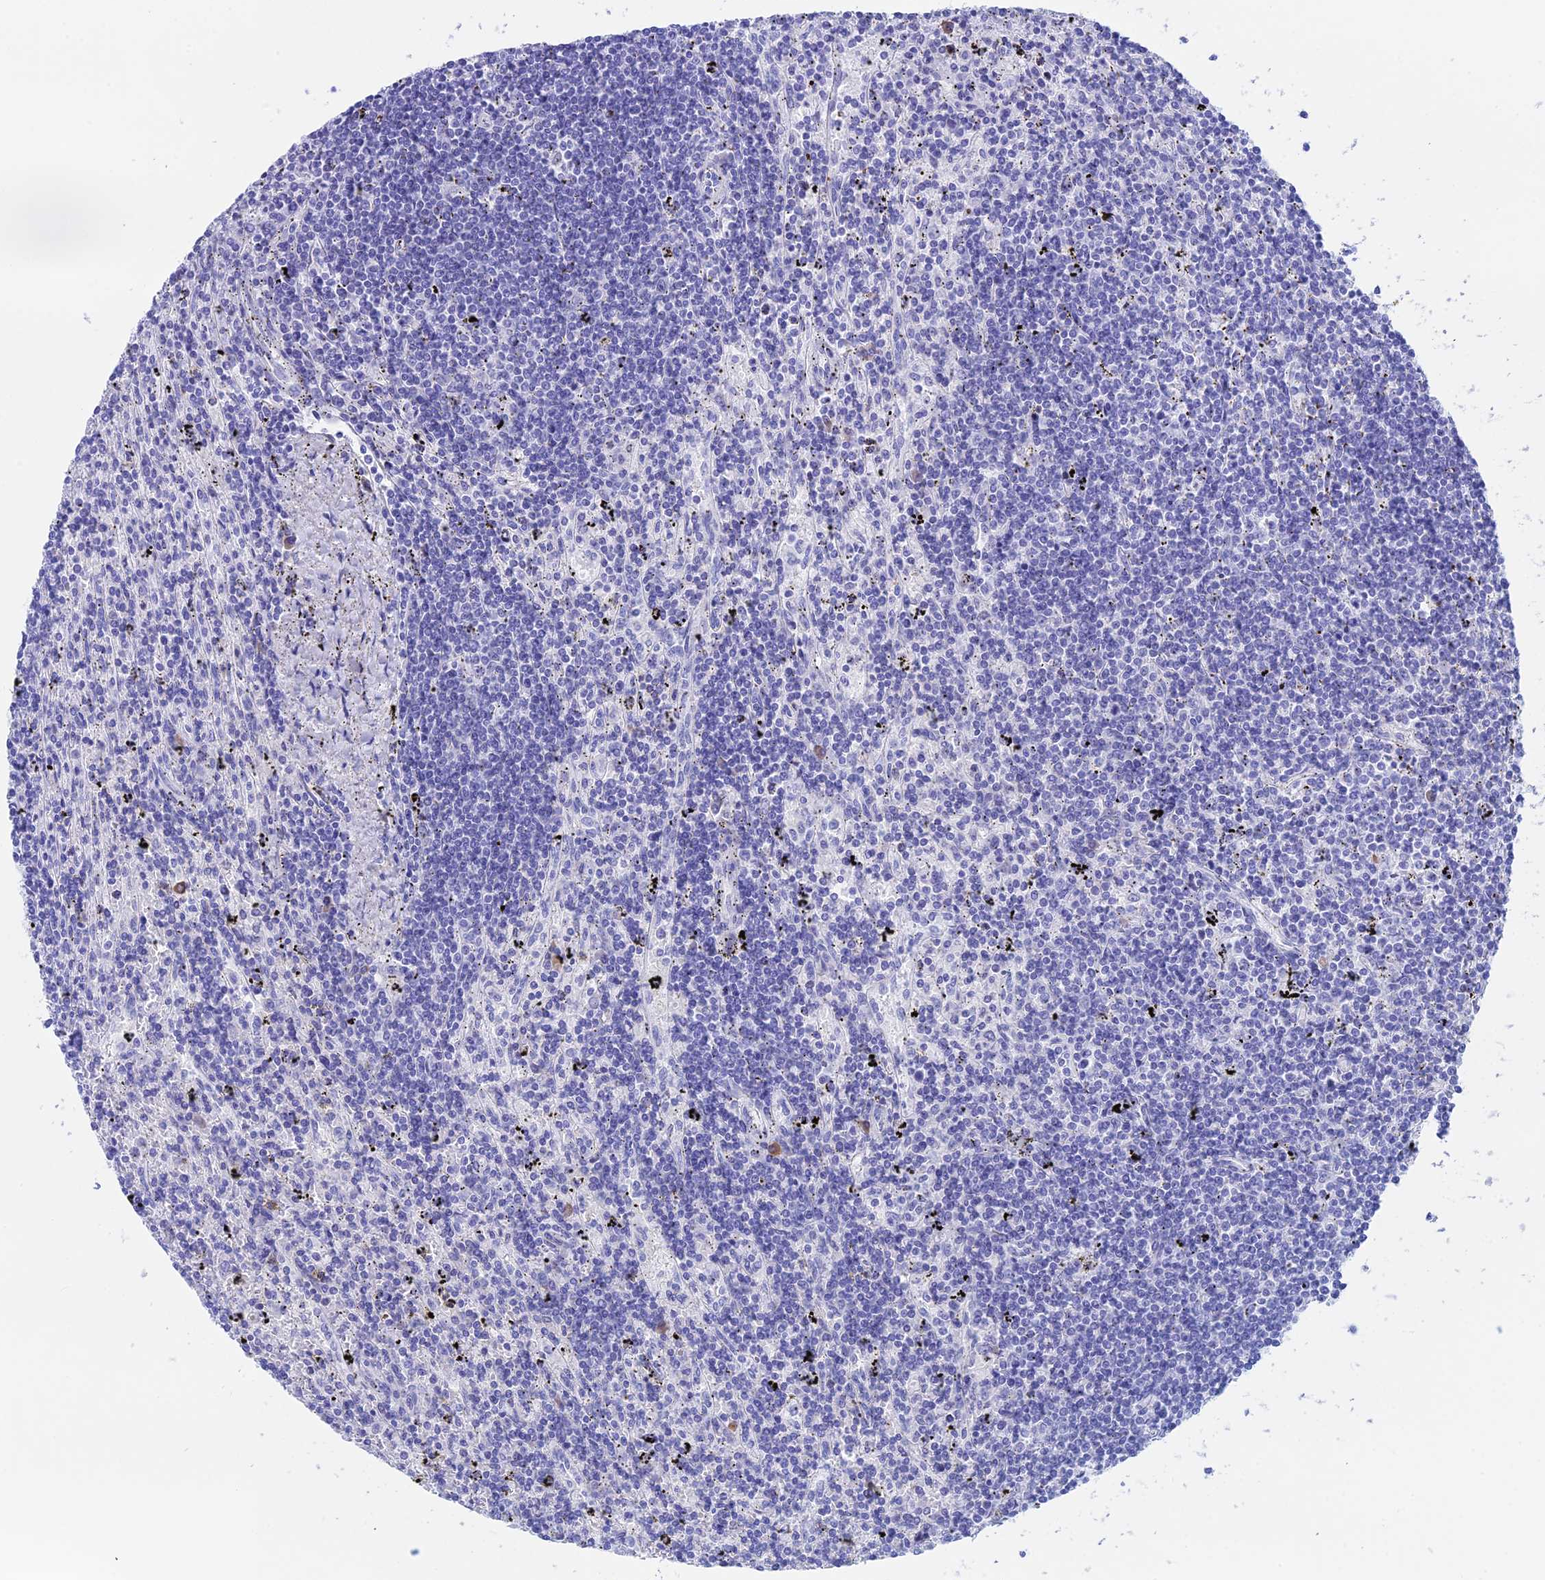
{"staining": {"intensity": "negative", "quantity": "none", "location": "none"}, "tissue": "lymphoma", "cell_type": "Tumor cells", "image_type": "cancer", "snomed": [{"axis": "morphology", "description": "Malignant lymphoma, non-Hodgkin's type, Low grade"}, {"axis": "topography", "description": "Spleen"}], "caption": "Immunohistochemistry (IHC) micrograph of low-grade malignant lymphoma, non-Hodgkin's type stained for a protein (brown), which reveals no positivity in tumor cells.", "gene": "ERICH4", "patient": {"sex": "male", "age": 76}}